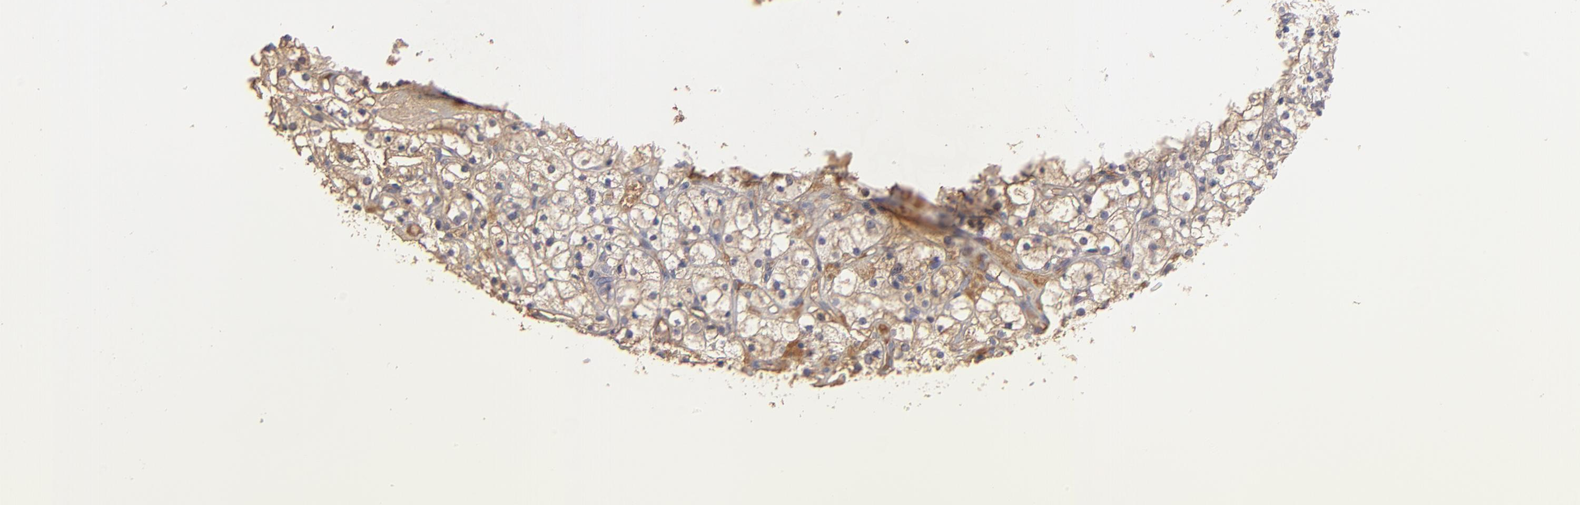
{"staining": {"intensity": "negative", "quantity": "none", "location": "none"}, "tissue": "renal cancer", "cell_type": "Tumor cells", "image_type": "cancer", "snomed": [{"axis": "morphology", "description": "Adenocarcinoma, NOS"}, {"axis": "topography", "description": "Kidney"}], "caption": "High magnification brightfield microscopy of renal cancer stained with DAB (3,3'-diaminobenzidine) (brown) and counterstained with hematoxylin (blue): tumor cells show no significant expression. The staining is performed using DAB (3,3'-diaminobenzidine) brown chromogen with nuclei counter-stained in using hematoxylin.", "gene": "ABCC4", "patient": {"sex": "male", "age": 61}}